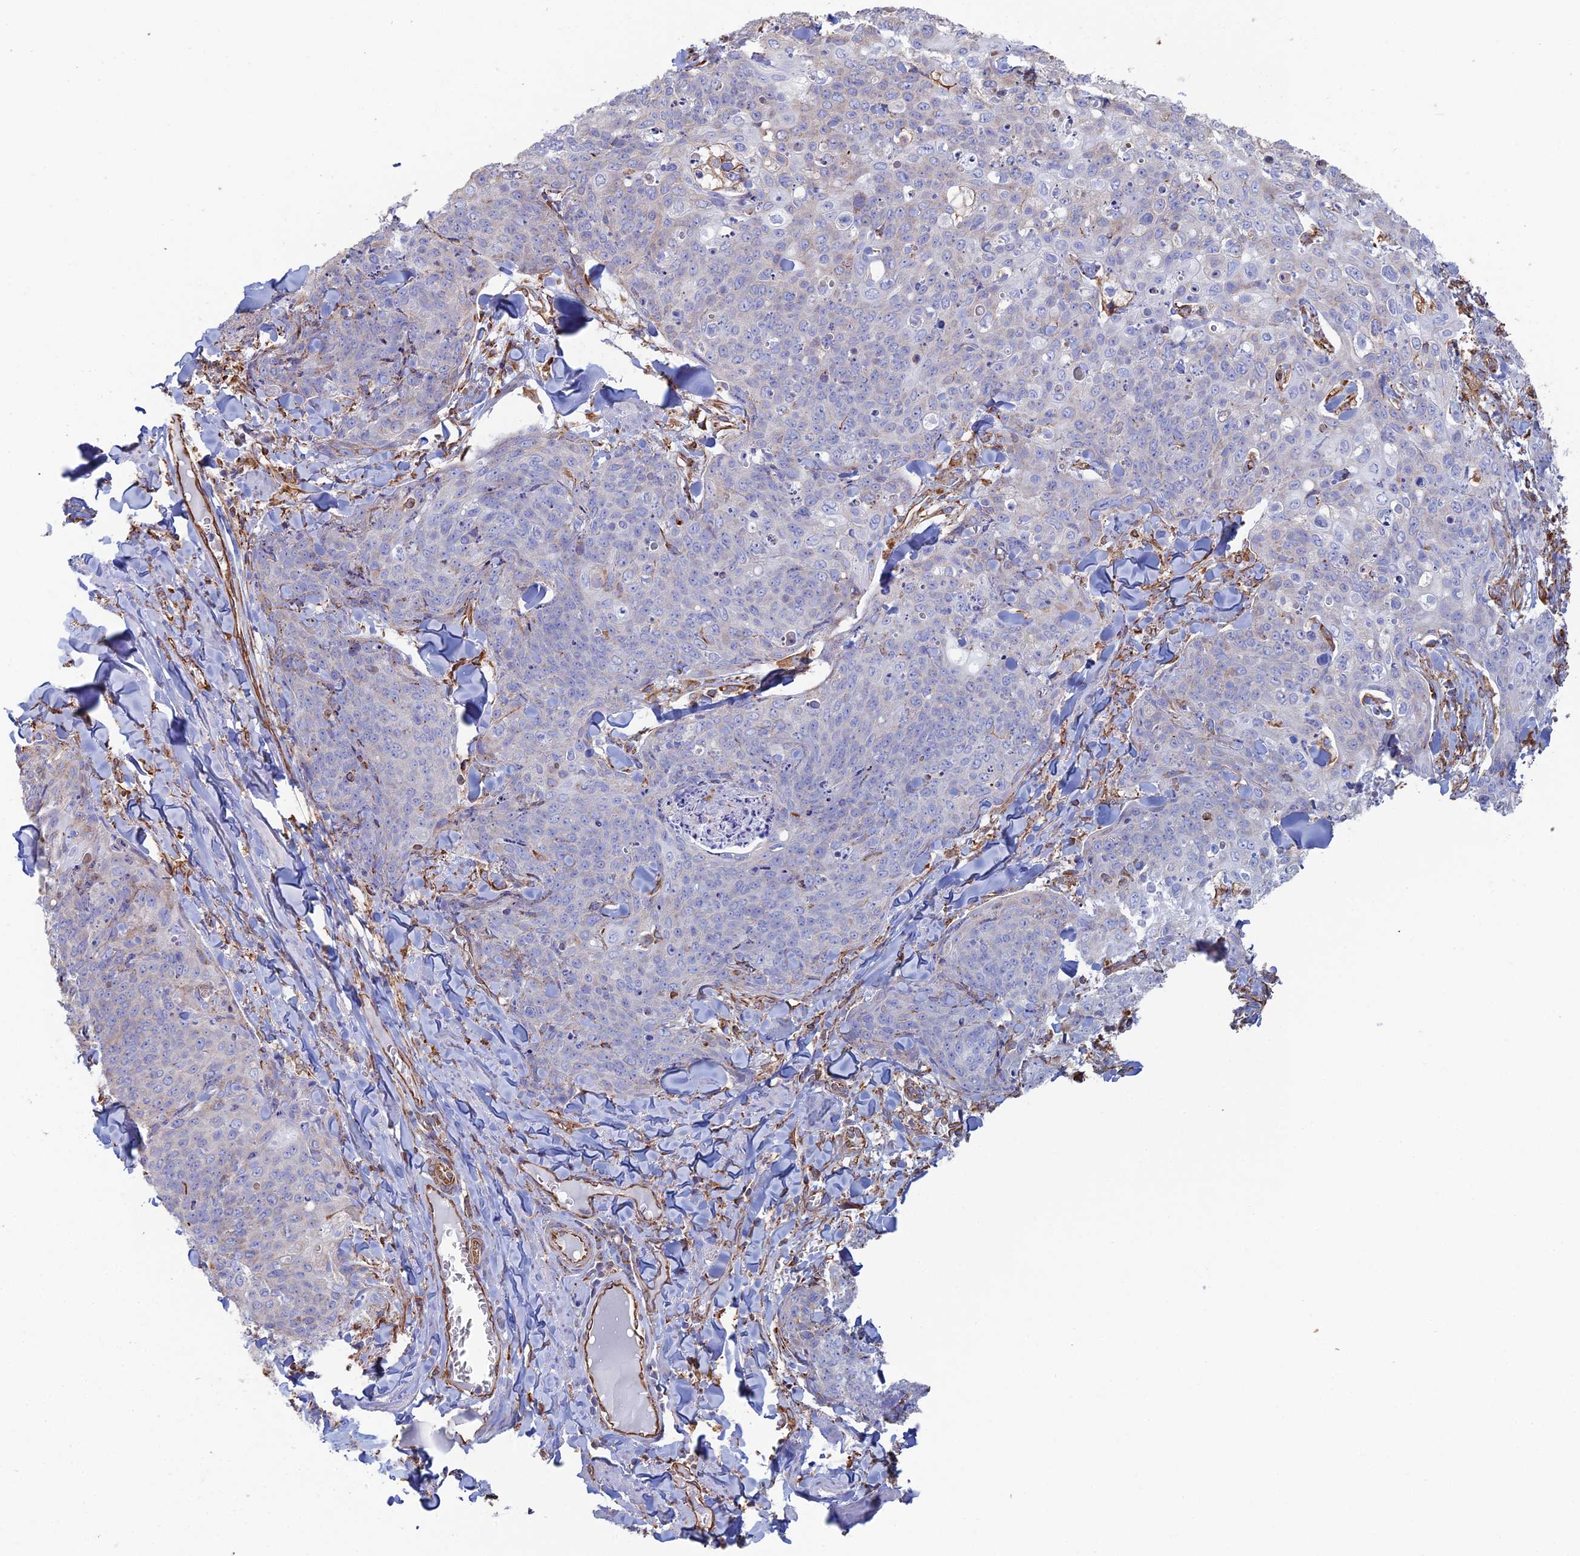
{"staining": {"intensity": "negative", "quantity": "none", "location": "none"}, "tissue": "skin cancer", "cell_type": "Tumor cells", "image_type": "cancer", "snomed": [{"axis": "morphology", "description": "Squamous cell carcinoma, NOS"}, {"axis": "topography", "description": "Skin"}, {"axis": "topography", "description": "Vulva"}], "caption": "IHC micrograph of neoplastic tissue: human skin cancer (squamous cell carcinoma) stained with DAB (3,3'-diaminobenzidine) displays no significant protein positivity in tumor cells.", "gene": "CLVS2", "patient": {"sex": "female", "age": 85}}